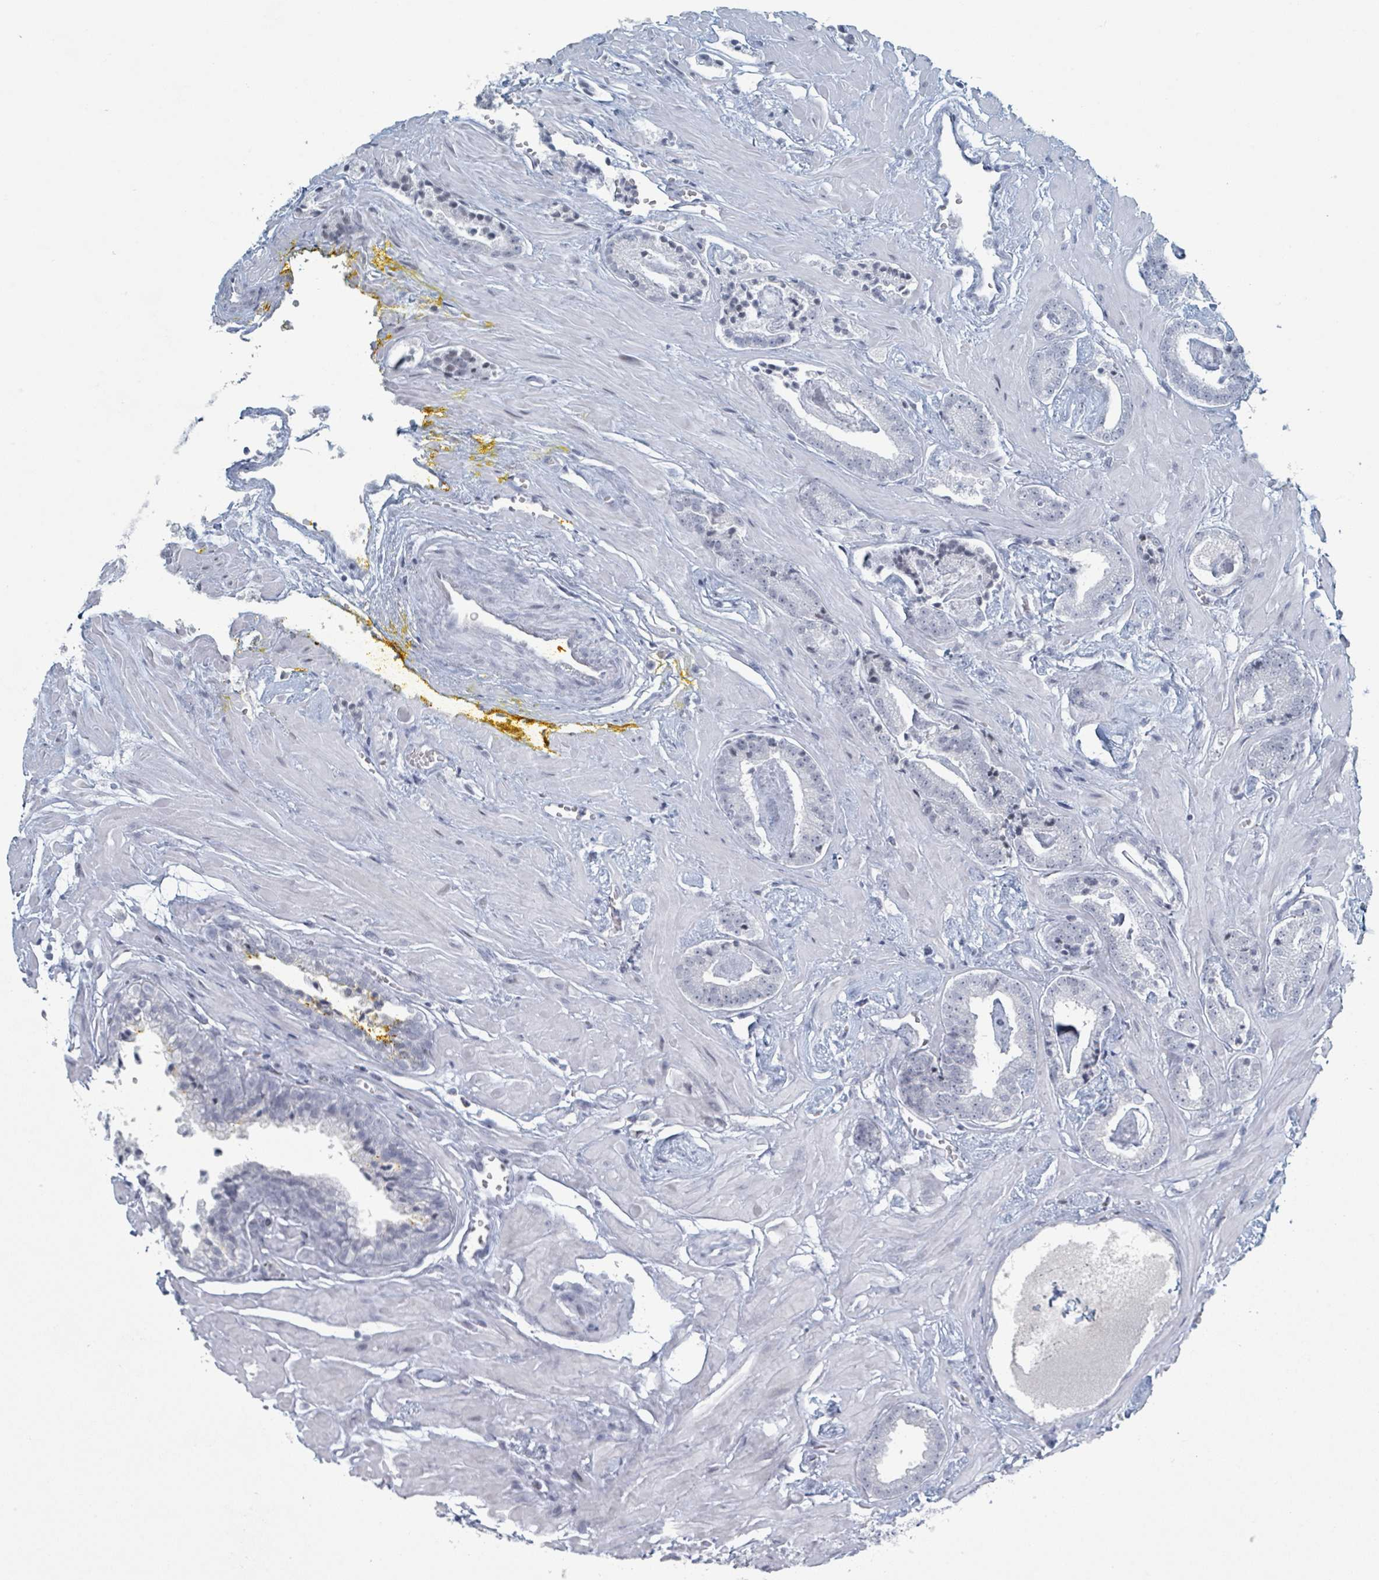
{"staining": {"intensity": "negative", "quantity": "none", "location": "none"}, "tissue": "prostate cancer", "cell_type": "Tumor cells", "image_type": "cancer", "snomed": [{"axis": "morphology", "description": "Adenocarcinoma, Low grade"}, {"axis": "topography", "description": "Prostate"}], "caption": "The image reveals no staining of tumor cells in low-grade adenocarcinoma (prostate).", "gene": "GPR15LG", "patient": {"sex": "male", "age": 60}}